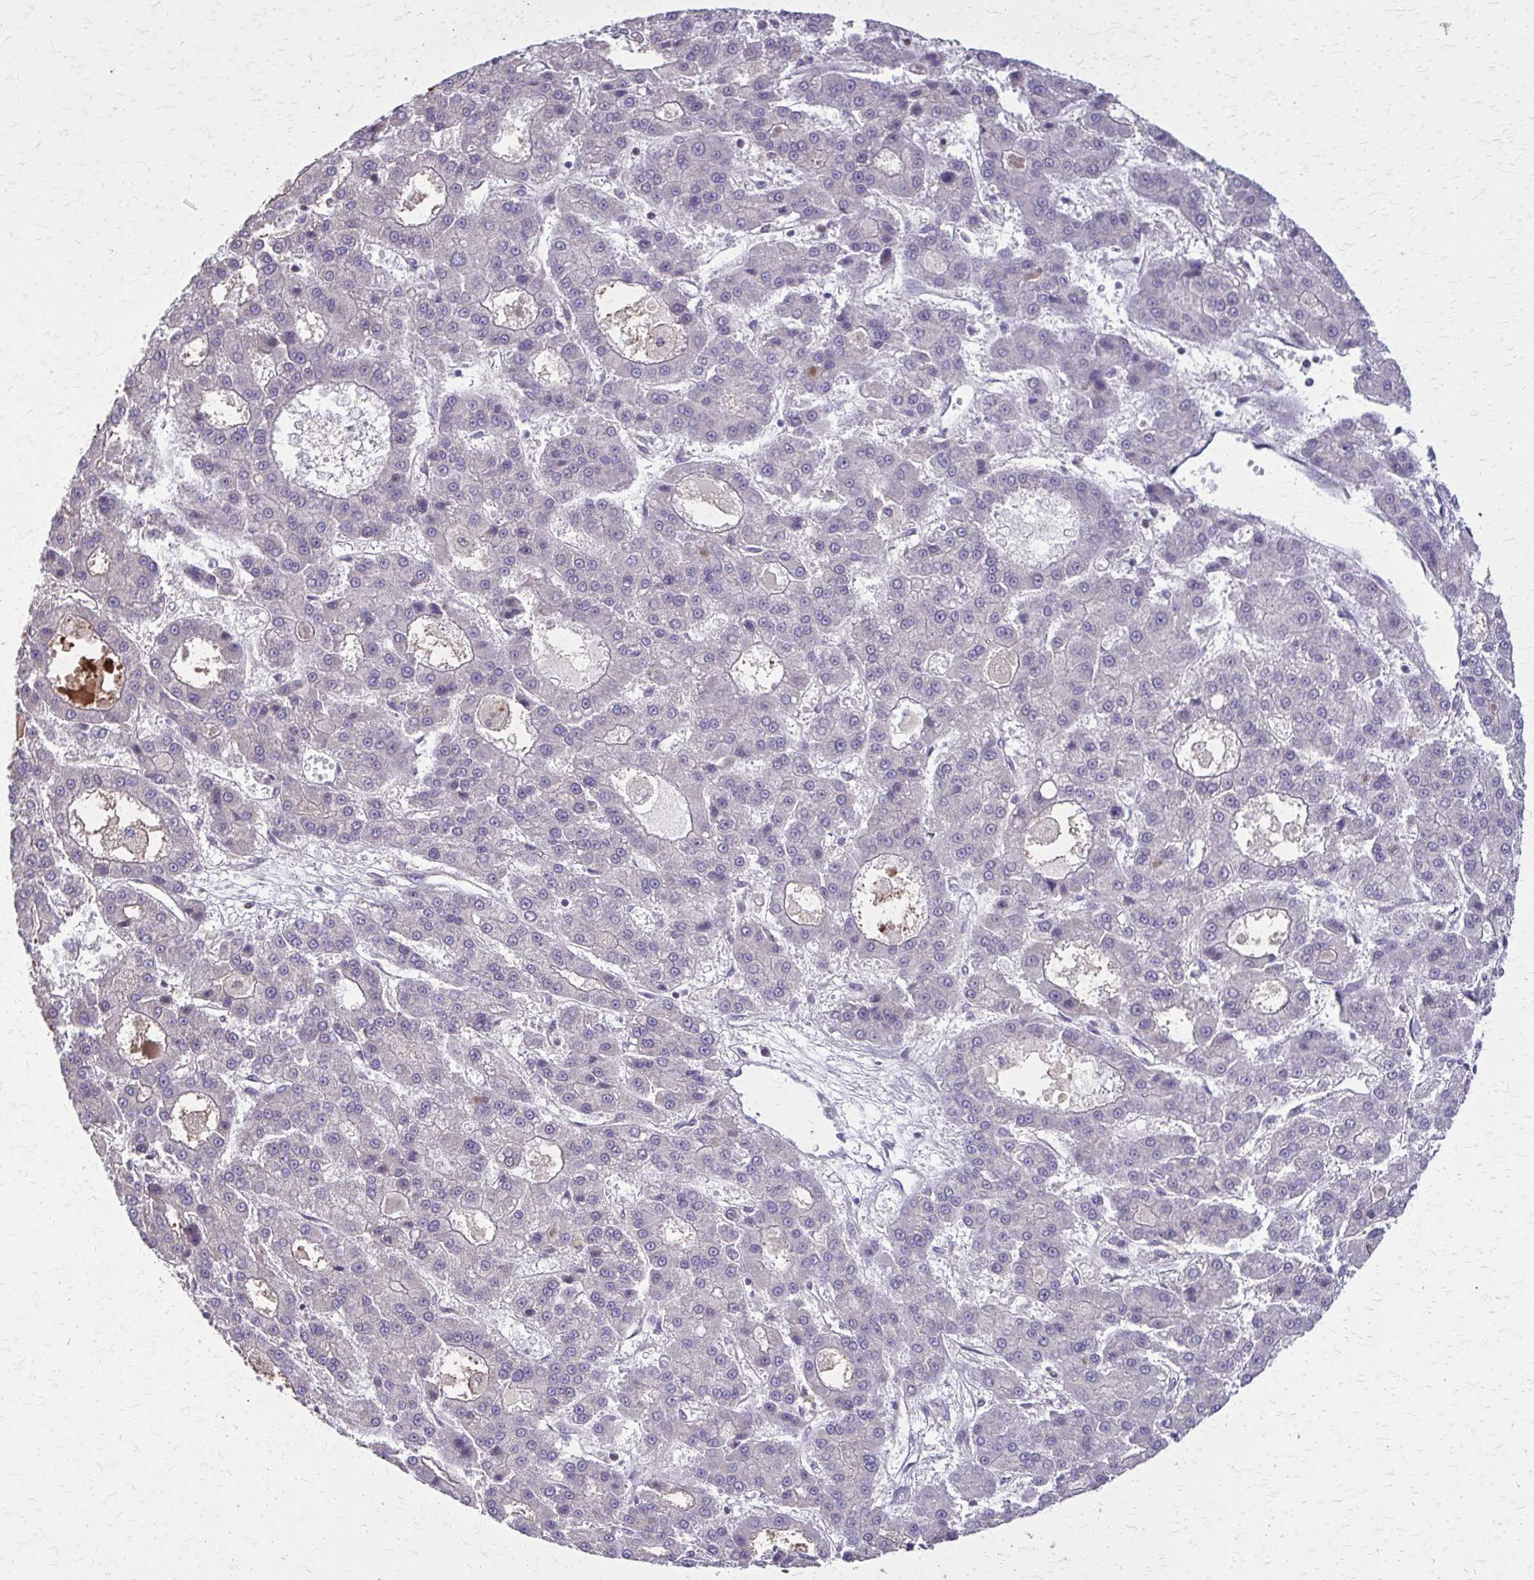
{"staining": {"intensity": "negative", "quantity": "none", "location": "none"}, "tissue": "liver cancer", "cell_type": "Tumor cells", "image_type": "cancer", "snomed": [{"axis": "morphology", "description": "Carcinoma, Hepatocellular, NOS"}, {"axis": "topography", "description": "Liver"}], "caption": "IHC photomicrograph of neoplastic tissue: hepatocellular carcinoma (liver) stained with DAB (3,3'-diaminobenzidine) exhibits no significant protein positivity in tumor cells.", "gene": "NRBF2", "patient": {"sex": "male", "age": 70}}